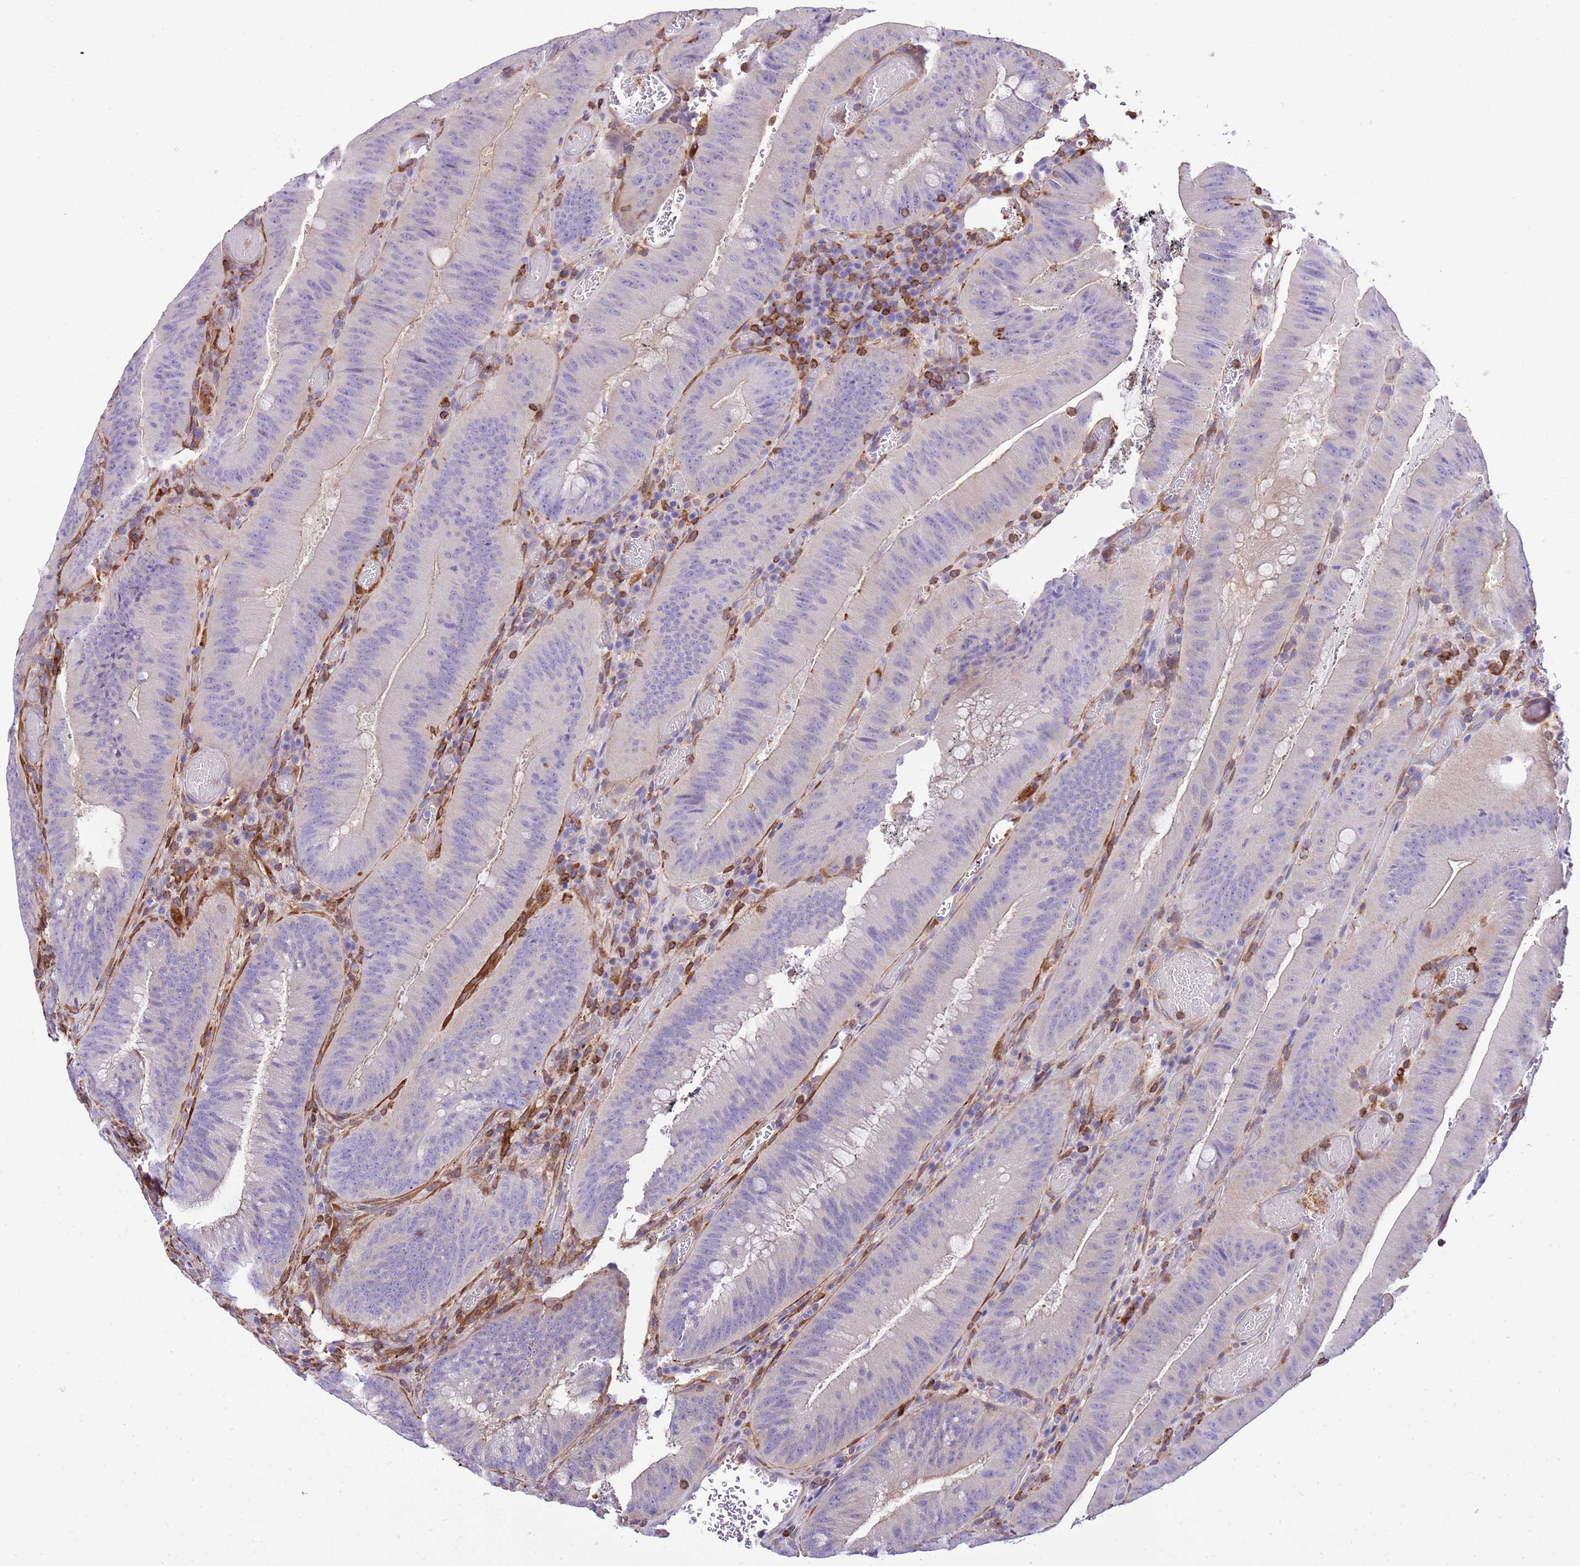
{"staining": {"intensity": "negative", "quantity": "none", "location": "none"}, "tissue": "colorectal cancer", "cell_type": "Tumor cells", "image_type": "cancer", "snomed": [{"axis": "morphology", "description": "Adenocarcinoma, NOS"}, {"axis": "topography", "description": "Colon"}], "caption": "The micrograph displays no staining of tumor cells in colorectal cancer (adenocarcinoma).", "gene": "CNN2", "patient": {"sex": "female", "age": 43}}